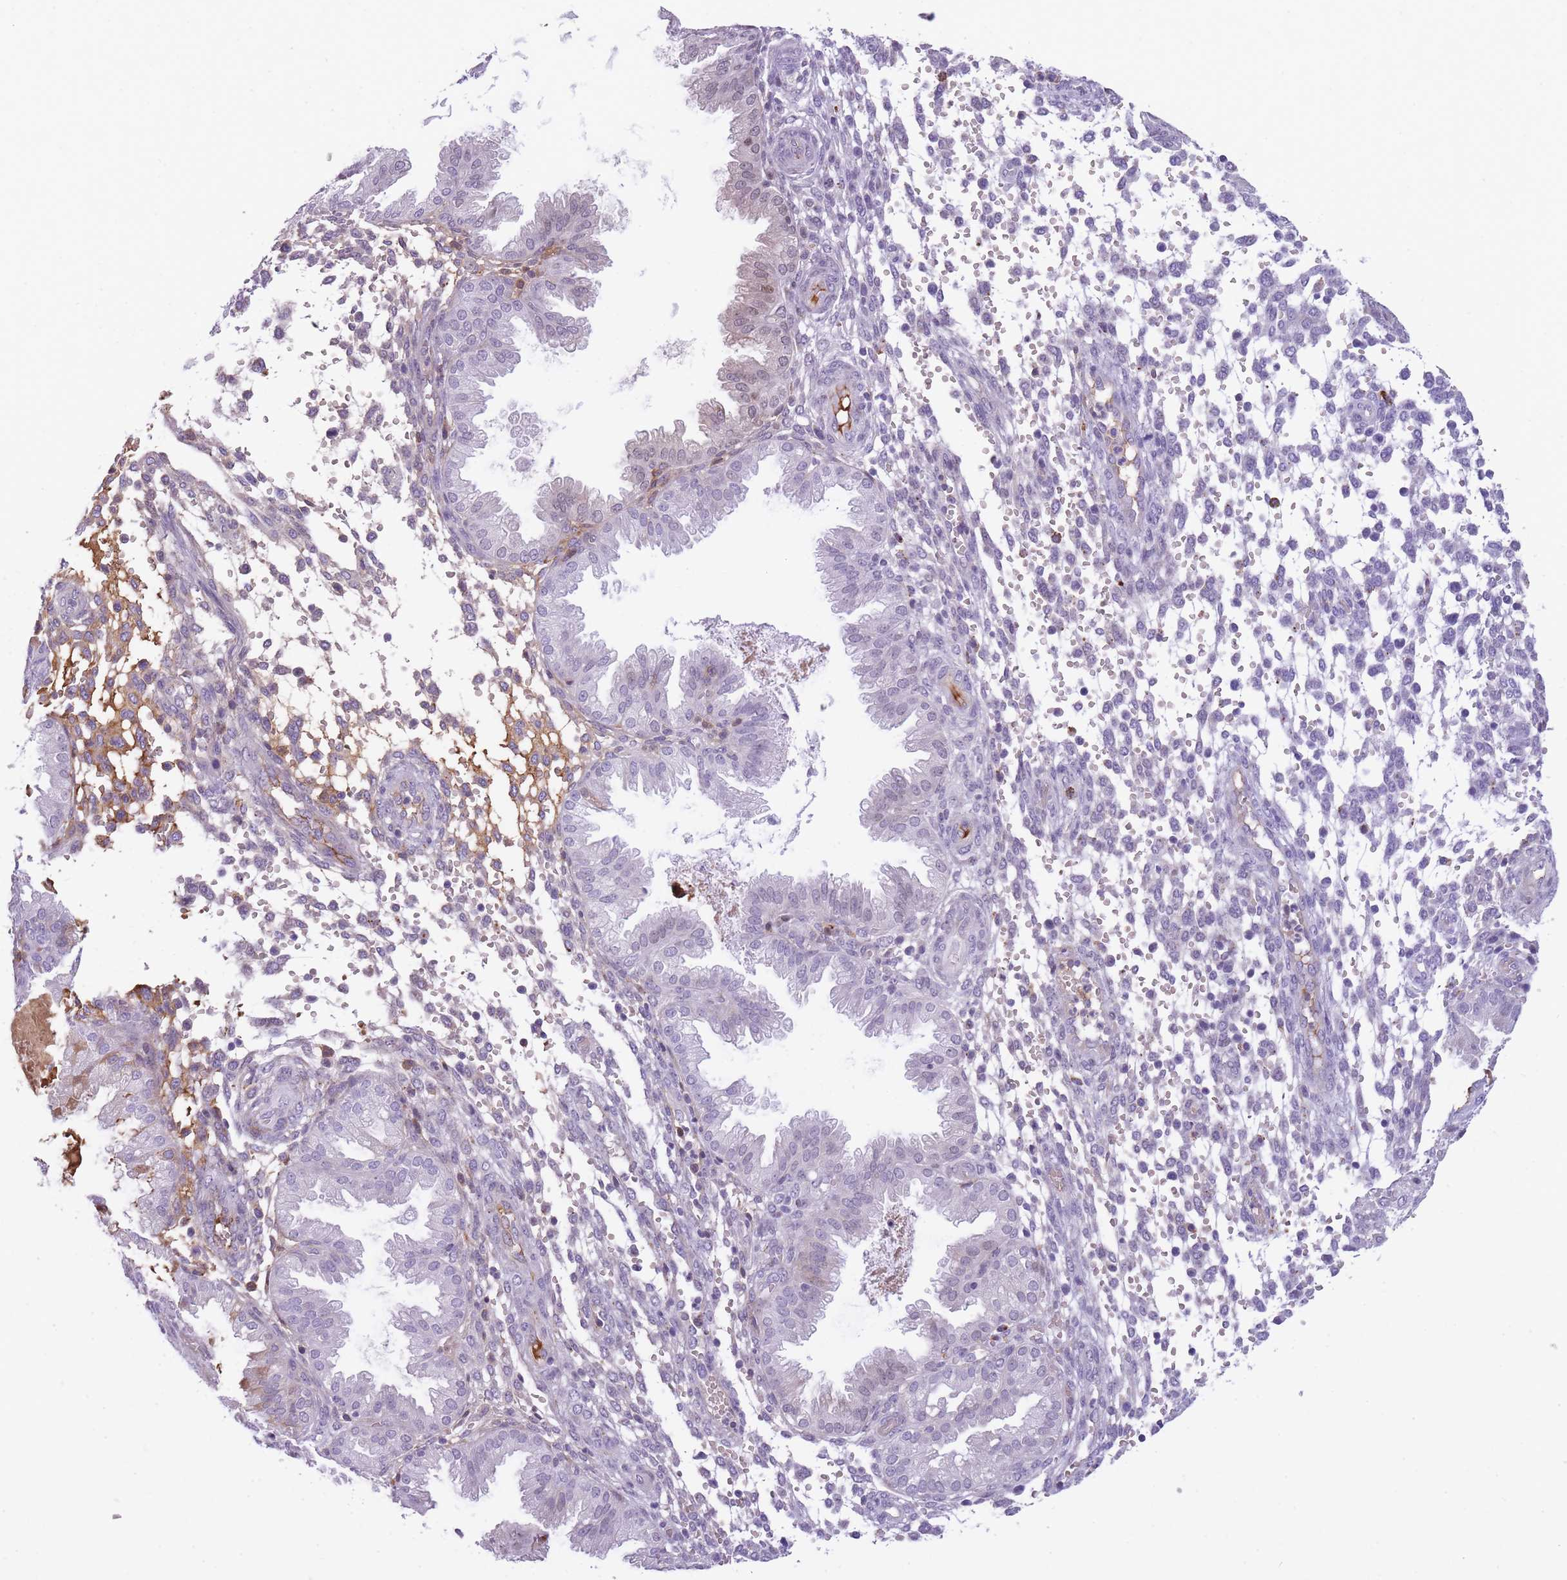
{"staining": {"intensity": "weak", "quantity": "25%-75%", "location": "cytoplasmic/membranous"}, "tissue": "endometrium", "cell_type": "Cells in endometrial stroma", "image_type": "normal", "snomed": [{"axis": "morphology", "description": "Normal tissue, NOS"}, {"axis": "topography", "description": "Endometrium"}], "caption": "An immunohistochemistry histopathology image of unremarkable tissue is shown. Protein staining in brown labels weak cytoplasmic/membranous positivity in endometrium within cells in endometrial stroma. The staining was performed using DAB, with brown indicating positive protein expression. Nuclei are stained blue with hematoxylin.", "gene": "GNAT1", "patient": {"sex": "female", "age": 33}}